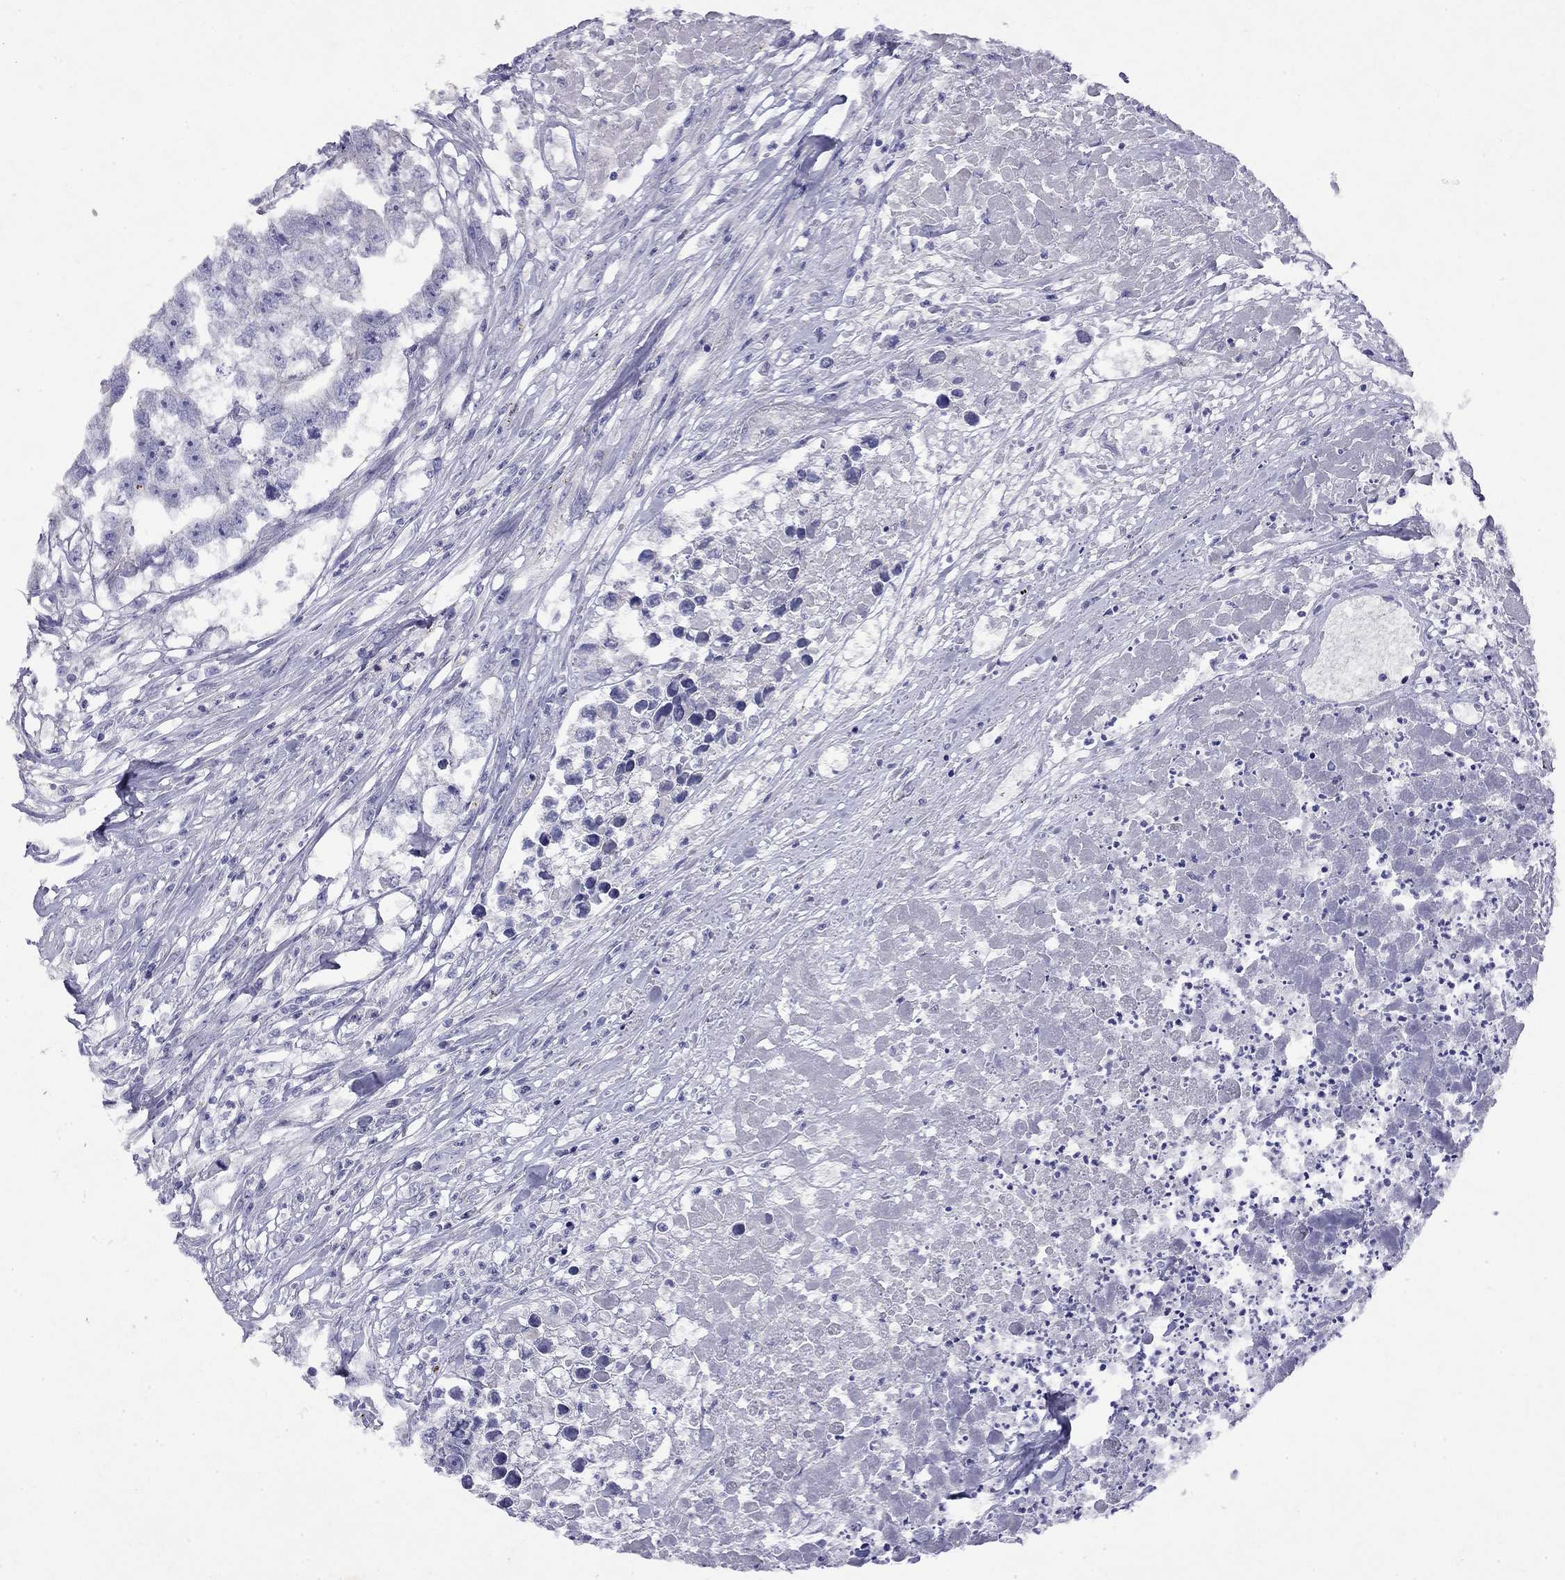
{"staining": {"intensity": "negative", "quantity": "none", "location": "none"}, "tissue": "testis cancer", "cell_type": "Tumor cells", "image_type": "cancer", "snomed": [{"axis": "morphology", "description": "Carcinoma, Embryonal, NOS"}, {"axis": "morphology", "description": "Teratoma, malignant, NOS"}, {"axis": "topography", "description": "Testis"}], "caption": "IHC of human testis cancer (embryonal carcinoma) demonstrates no expression in tumor cells.", "gene": "GNAT3", "patient": {"sex": "male", "age": 44}}